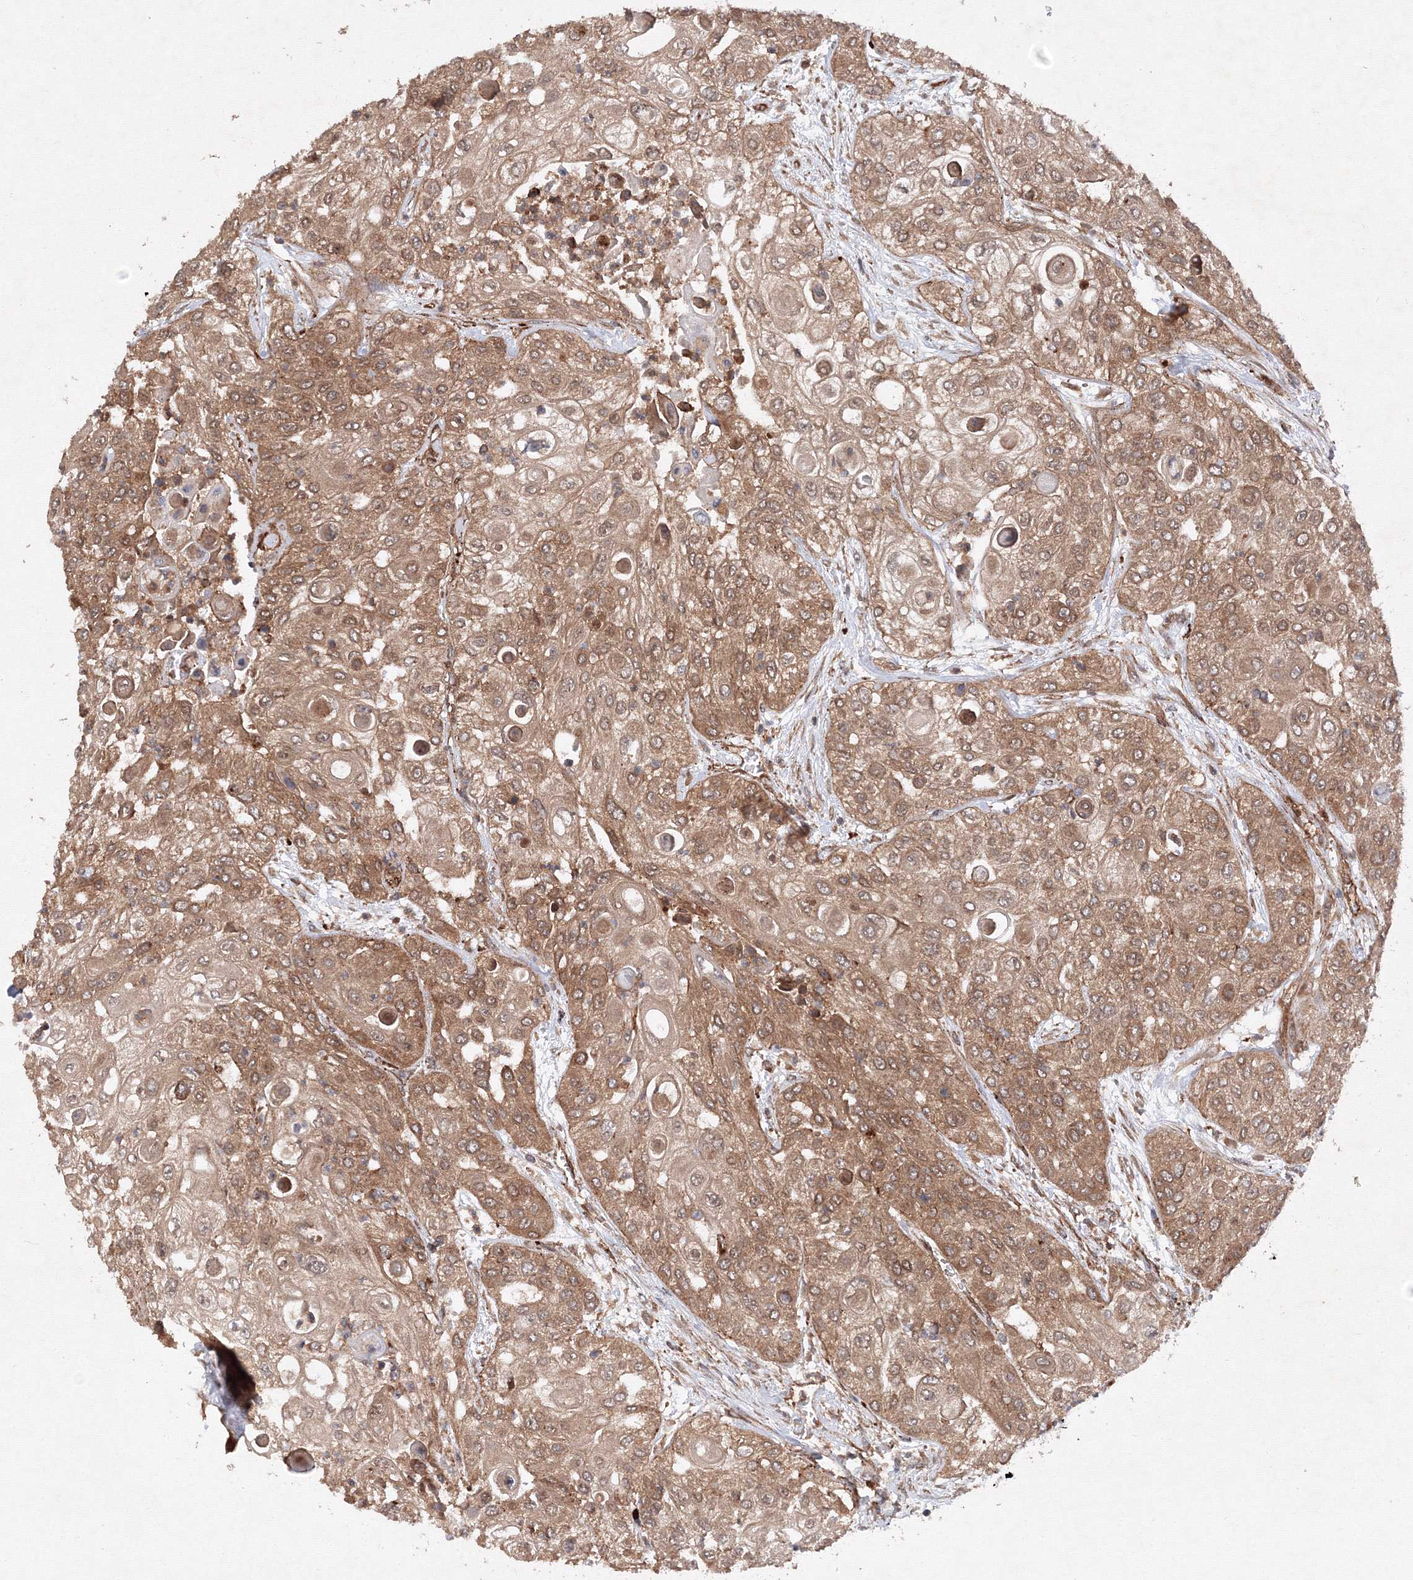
{"staining": {"intensity": "moderate", "quantity": ">75%", "location": "cytoplasmic/membranous"}, "tissue": "urothelial cancer", "cell_type": "Tumor cells", "image_type": "cancer", "snomed": [{"axis": "morphology", "description": "Urothelial carcinoma, High grade"}, {"axis": "topography", "description": "Urinary bladder"}], "caption": "DAB (3,3'-diaminobenzidine) immunohistochemical staining of human urothelial carcinoma (high-grade) demonstrates moderate cytoplasmic/membranous protein staining in approximately >75% of tumor cells. The protein is stained brown, and the nuclei are stained in blue (DAB (3,3'-diaminobenzidine) IHC with brightfield microscopy, high magnification).", "gene": "DCTD", "patient": {"sex": "female", "age": 79}}